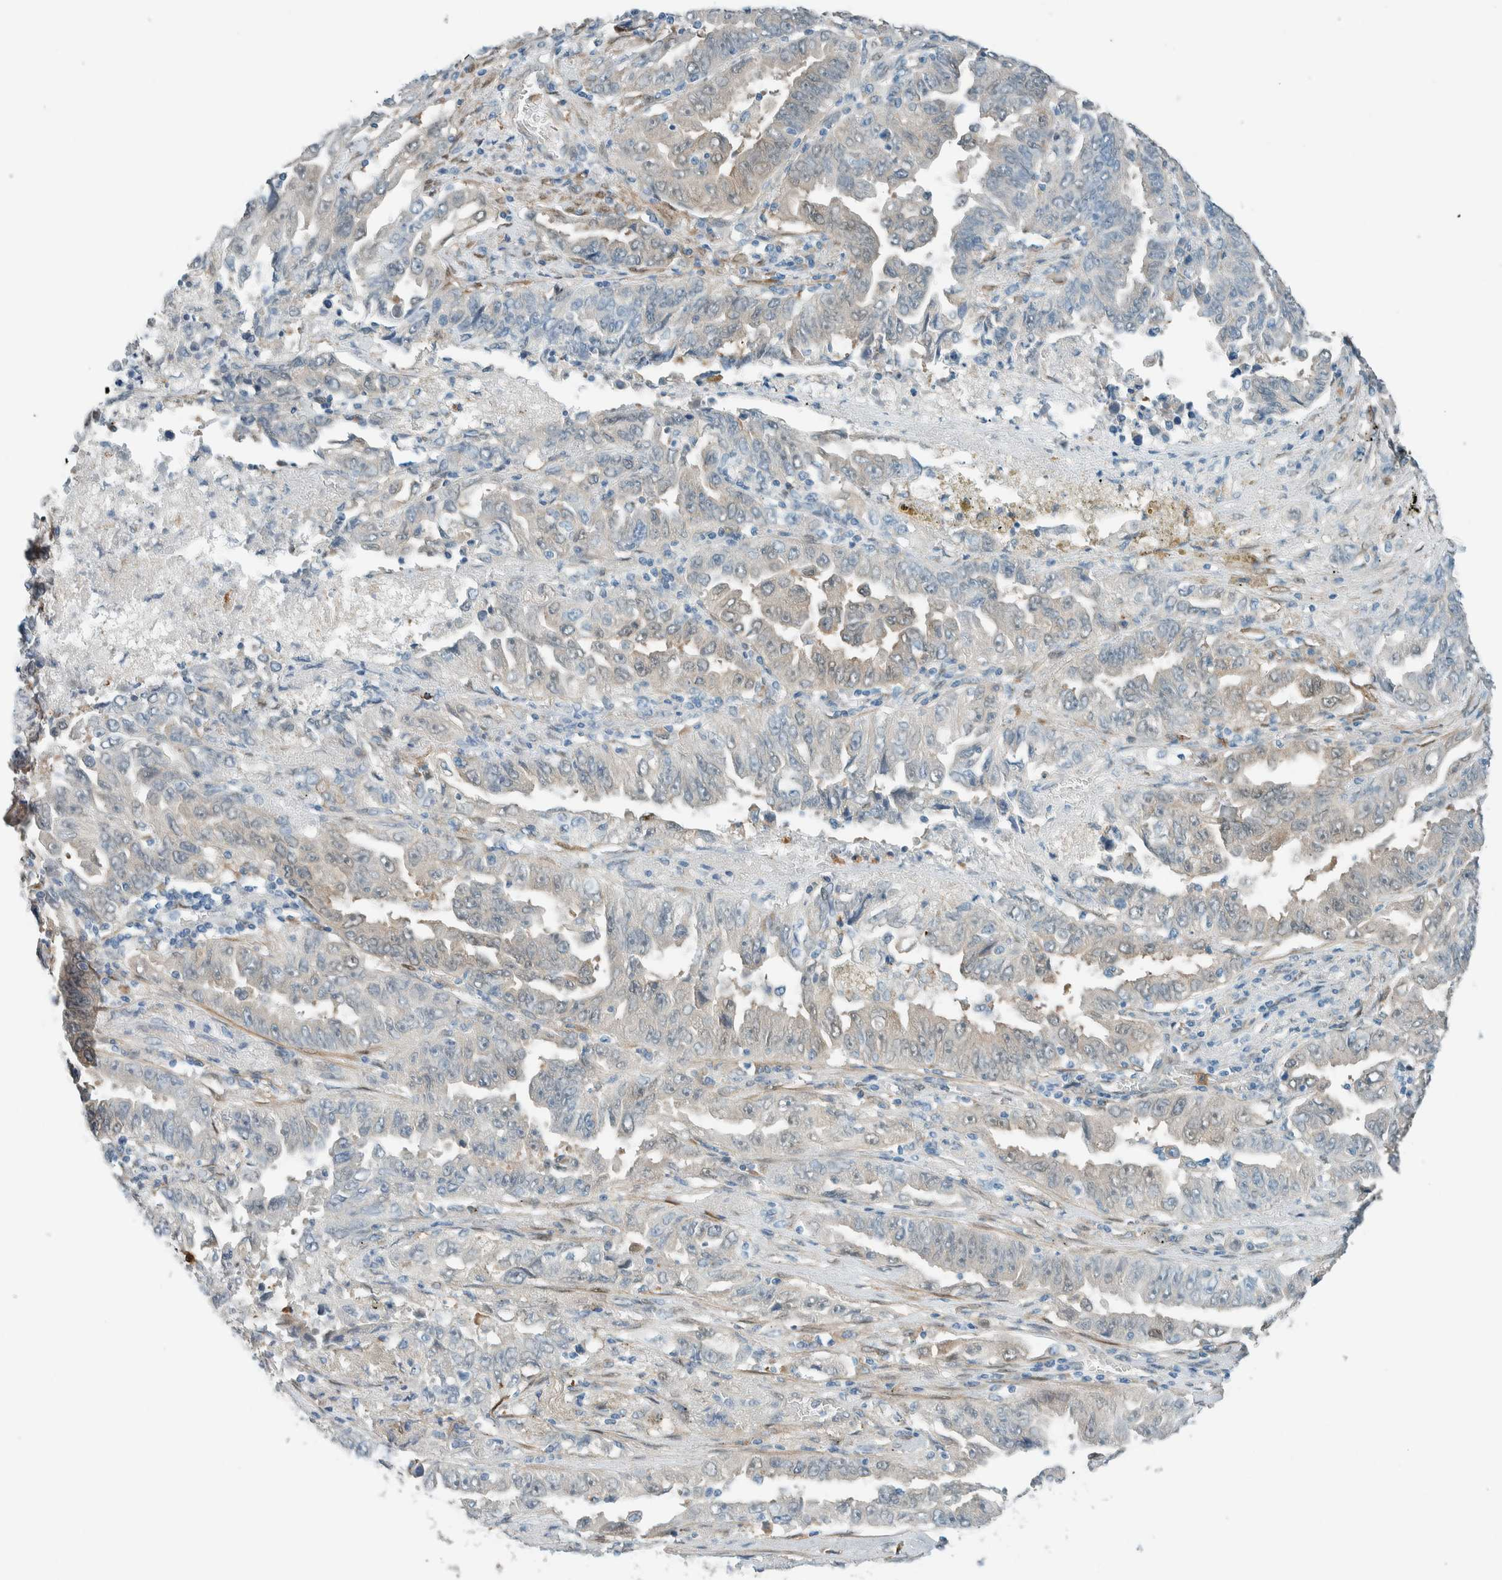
{"staining": {"intensity": "negative", "quantity": "none", "location": "none"}, "tissue": "lung cancer", "cell_type": "Tumor cells", "image_type": "cancer", "snomed": [{"axis": "morphology", "description": "Adenocarcinoma, NOS"}, {"axis": "topography", "description": "Lung"}], "caption": "DAB (3,3'-diaminobenzidine) immunohistochemical staining of lung cancer (adenocarcinoma) shows no significant positivity in tumor cells.", "gene": "NXN", "patient": {"sex": "female", "age": 51}}